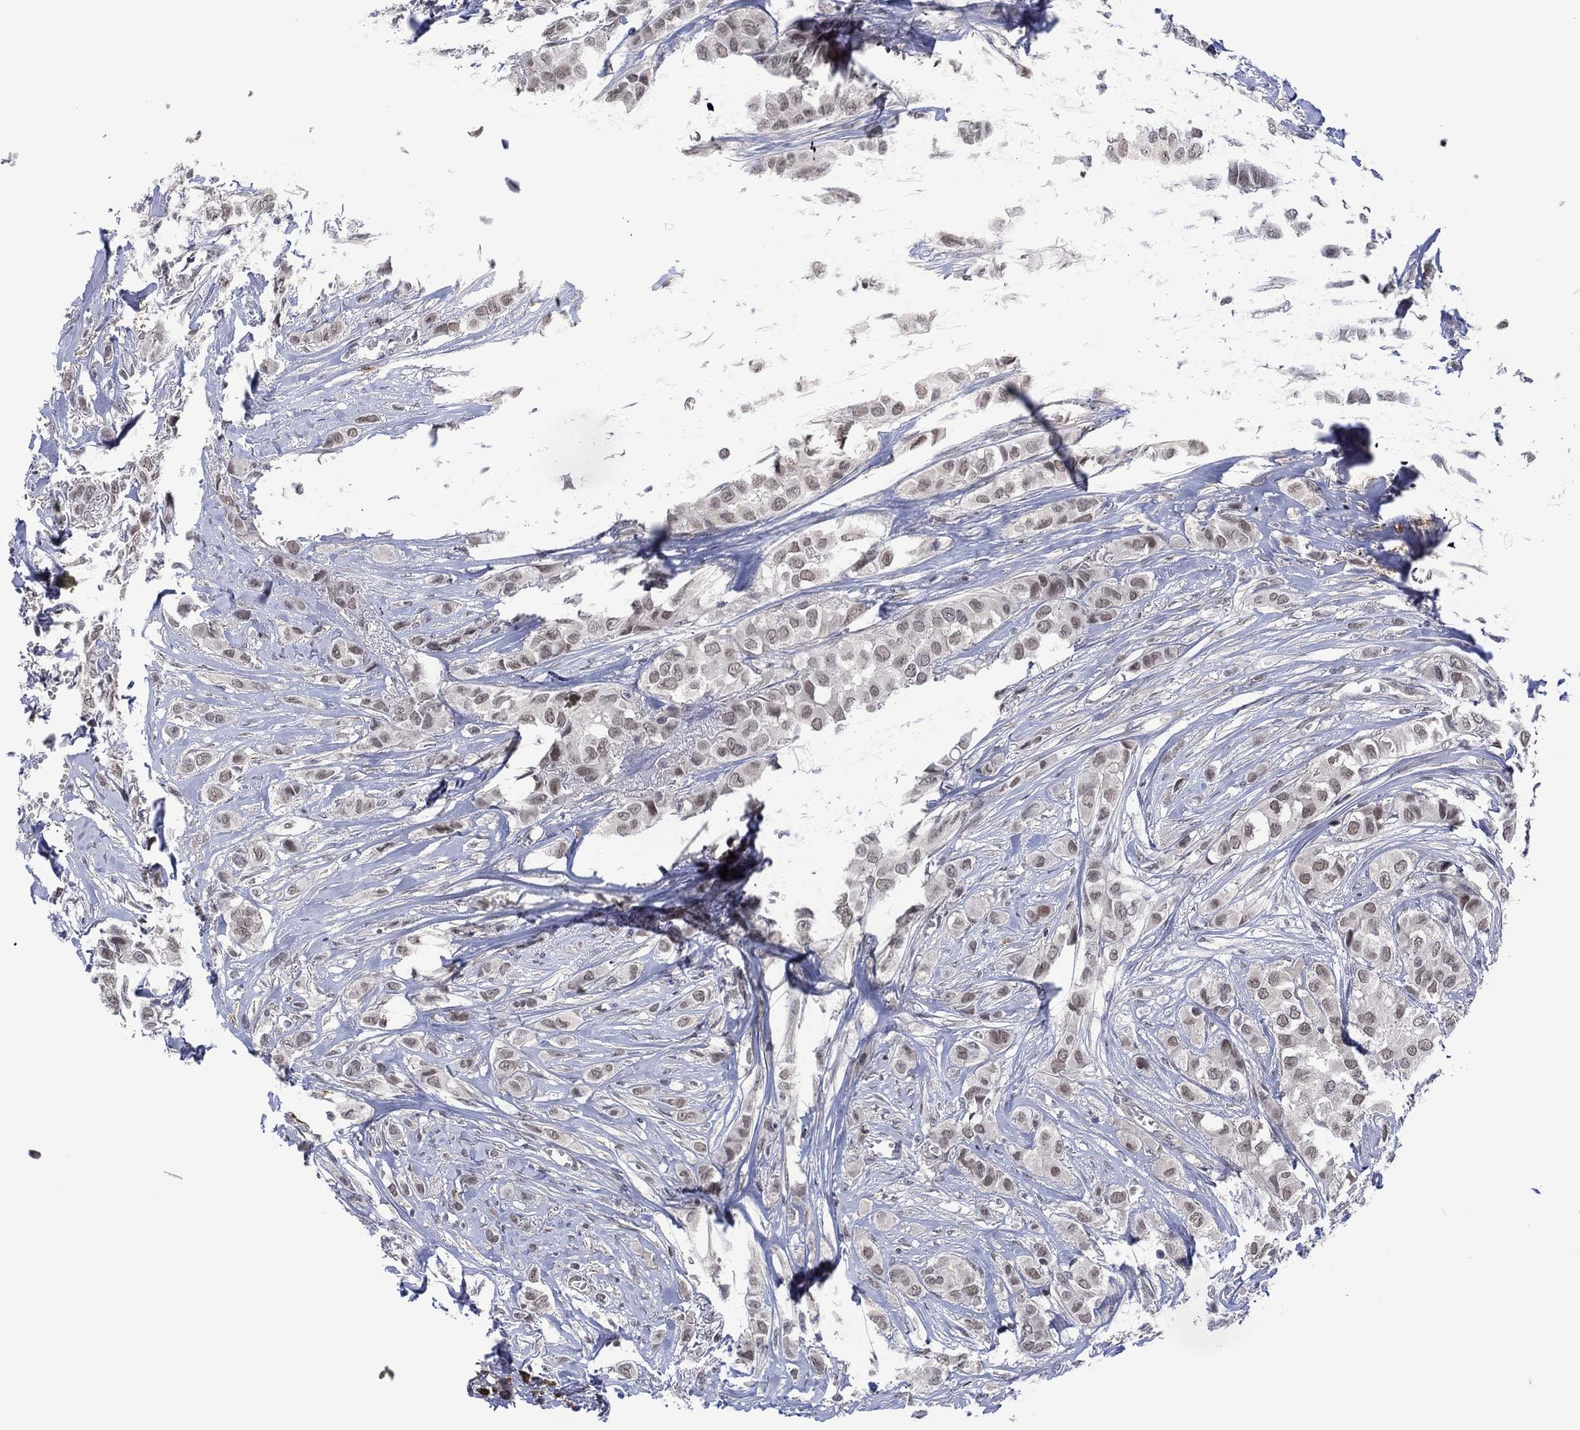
{"staining": {"intensity": "negative", "quantity": "none", "location": "none"}, "tissue": "breast cancer", "cell_type": "Tumor cells", "image_type": "cancer", "snomed": [{"axis": "morphology", "description": "Duct carcinoma"}, {"axis": "topography", "description": "Breast"}], "caption": "Histopathology image shows no protein staining in tumor cells of breast cancer (infiltrating ductal carcinoma) tissue. (Brightfield microscopy of DAB (3,3'-diaminobenzidine) immunohistochemistry (IHC) at high magnification).", "gene": "DPP4", "patient": {"sex": "female", "age": 85}}